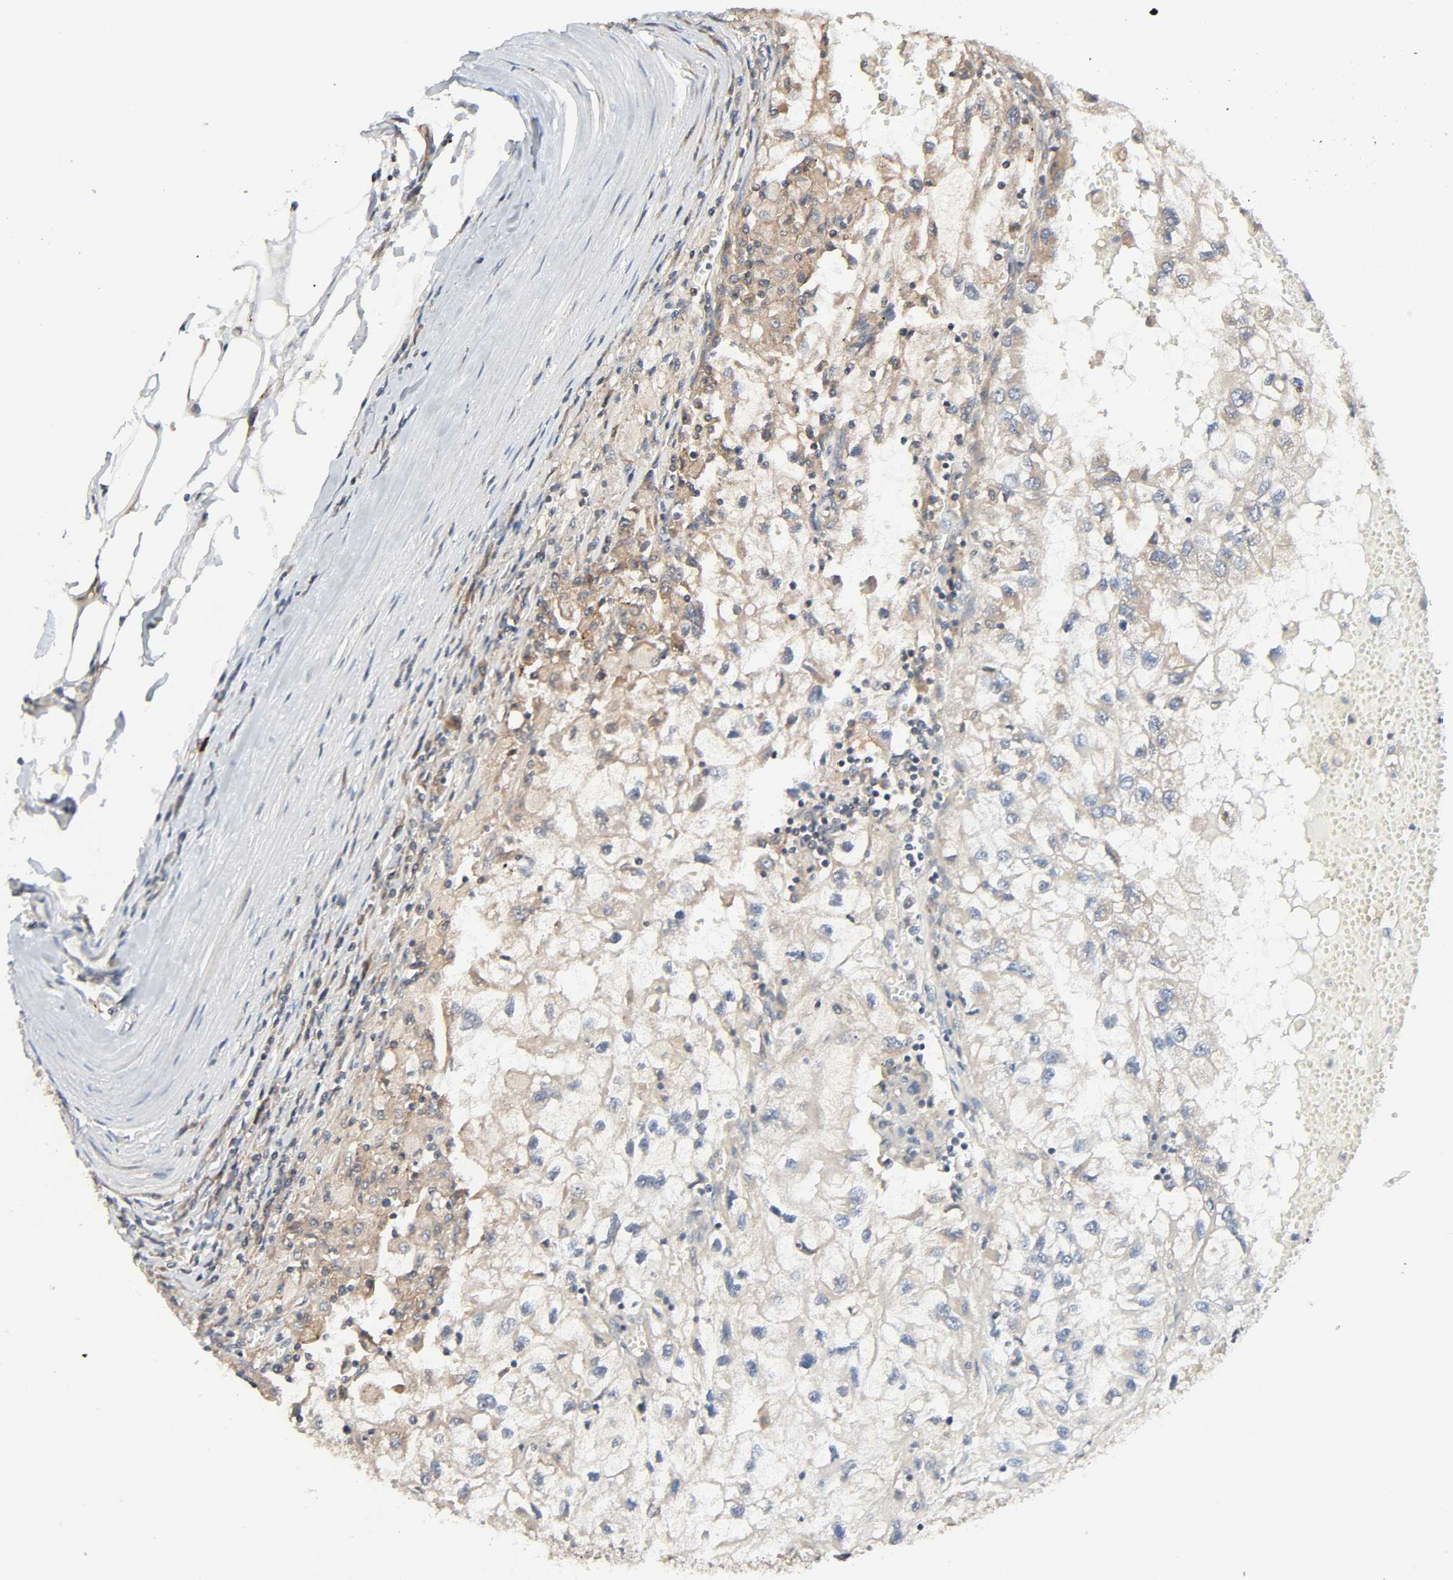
{"staining": {"intensity": "weak", "quantity": ">75%", "location": "cytoplasmic/membranous"}, "tissue": "renal cancer", "cell_type": "Tumor cells", "image_type": "cancer", "snomed": [{"axis": "morphology", "description": "Normal tissue, NOS"}, {"axis": "morphology", "description": "Adenocarcinoma, NOS"}, {"axis": "topography", "description": "Kidney"}], "caption": "A brown stain shows weak cytoplasmic/membranous staining of a protein in human renal adenocarcinoma tumor cells. (IHC, brightfield microscopy, high magnification).", "gene": "PPP2R1B", "patient": {"sex": "male", "age": 71}}